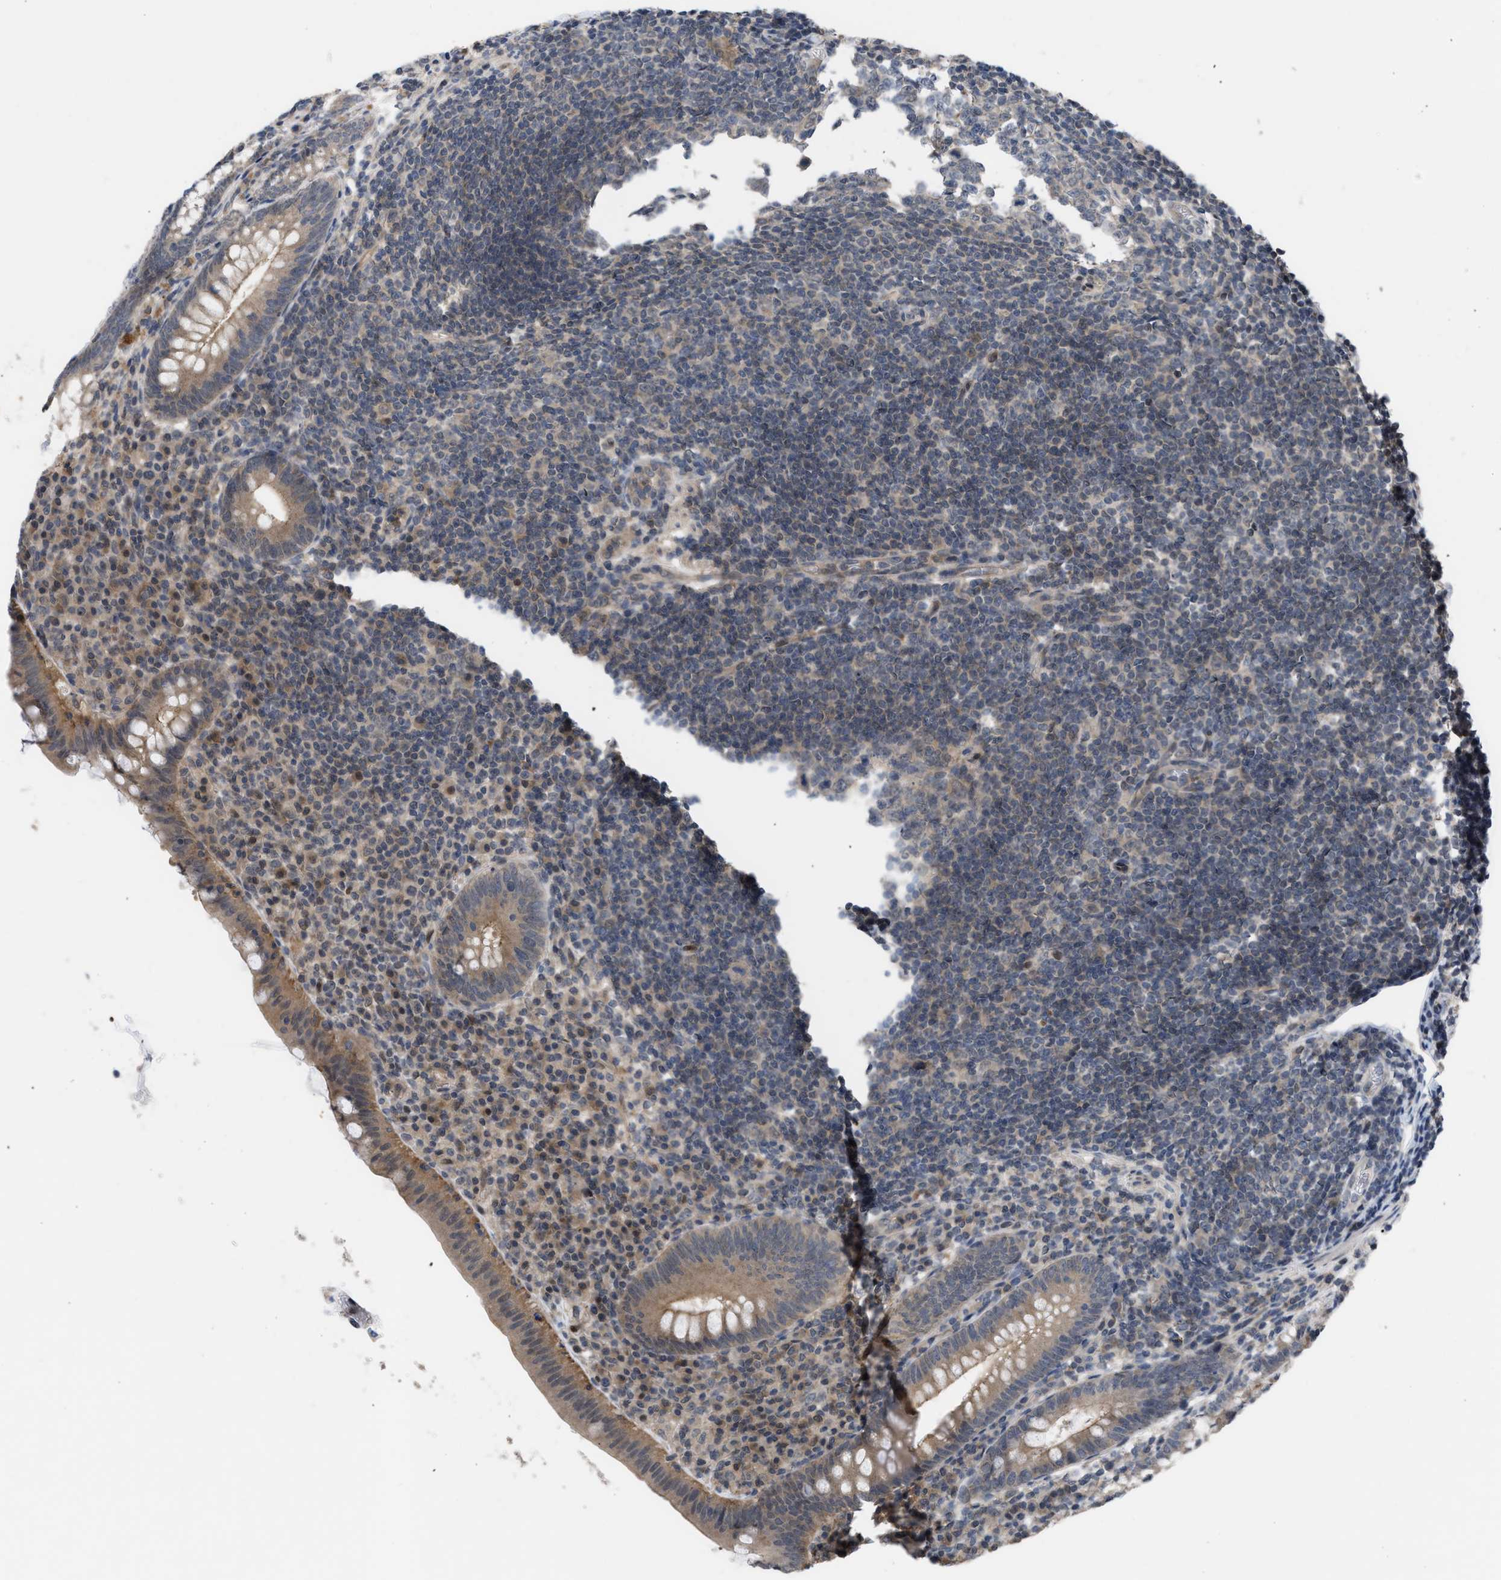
{"staining": {"intensity": "weak", "quantity": ">75%", "location": "cytoplasmic/membranous"}, "tissue": "appendix", "cell_type": "Glandular cells", "image_type": "normal", "snomed": [{"axis": "morphology", "description": "Normal tissue, NOS"}, {"axis": "topography", "description": "Appendix"}], "caption": "Immunohistochemical staining of normal appendix demonstrates >75% levels of weak cytoplasmic/membranous protein staining in about >75% of glandular cells.", "gene": "LDAF1", "patient": {"sex": "male", "age": 56}}